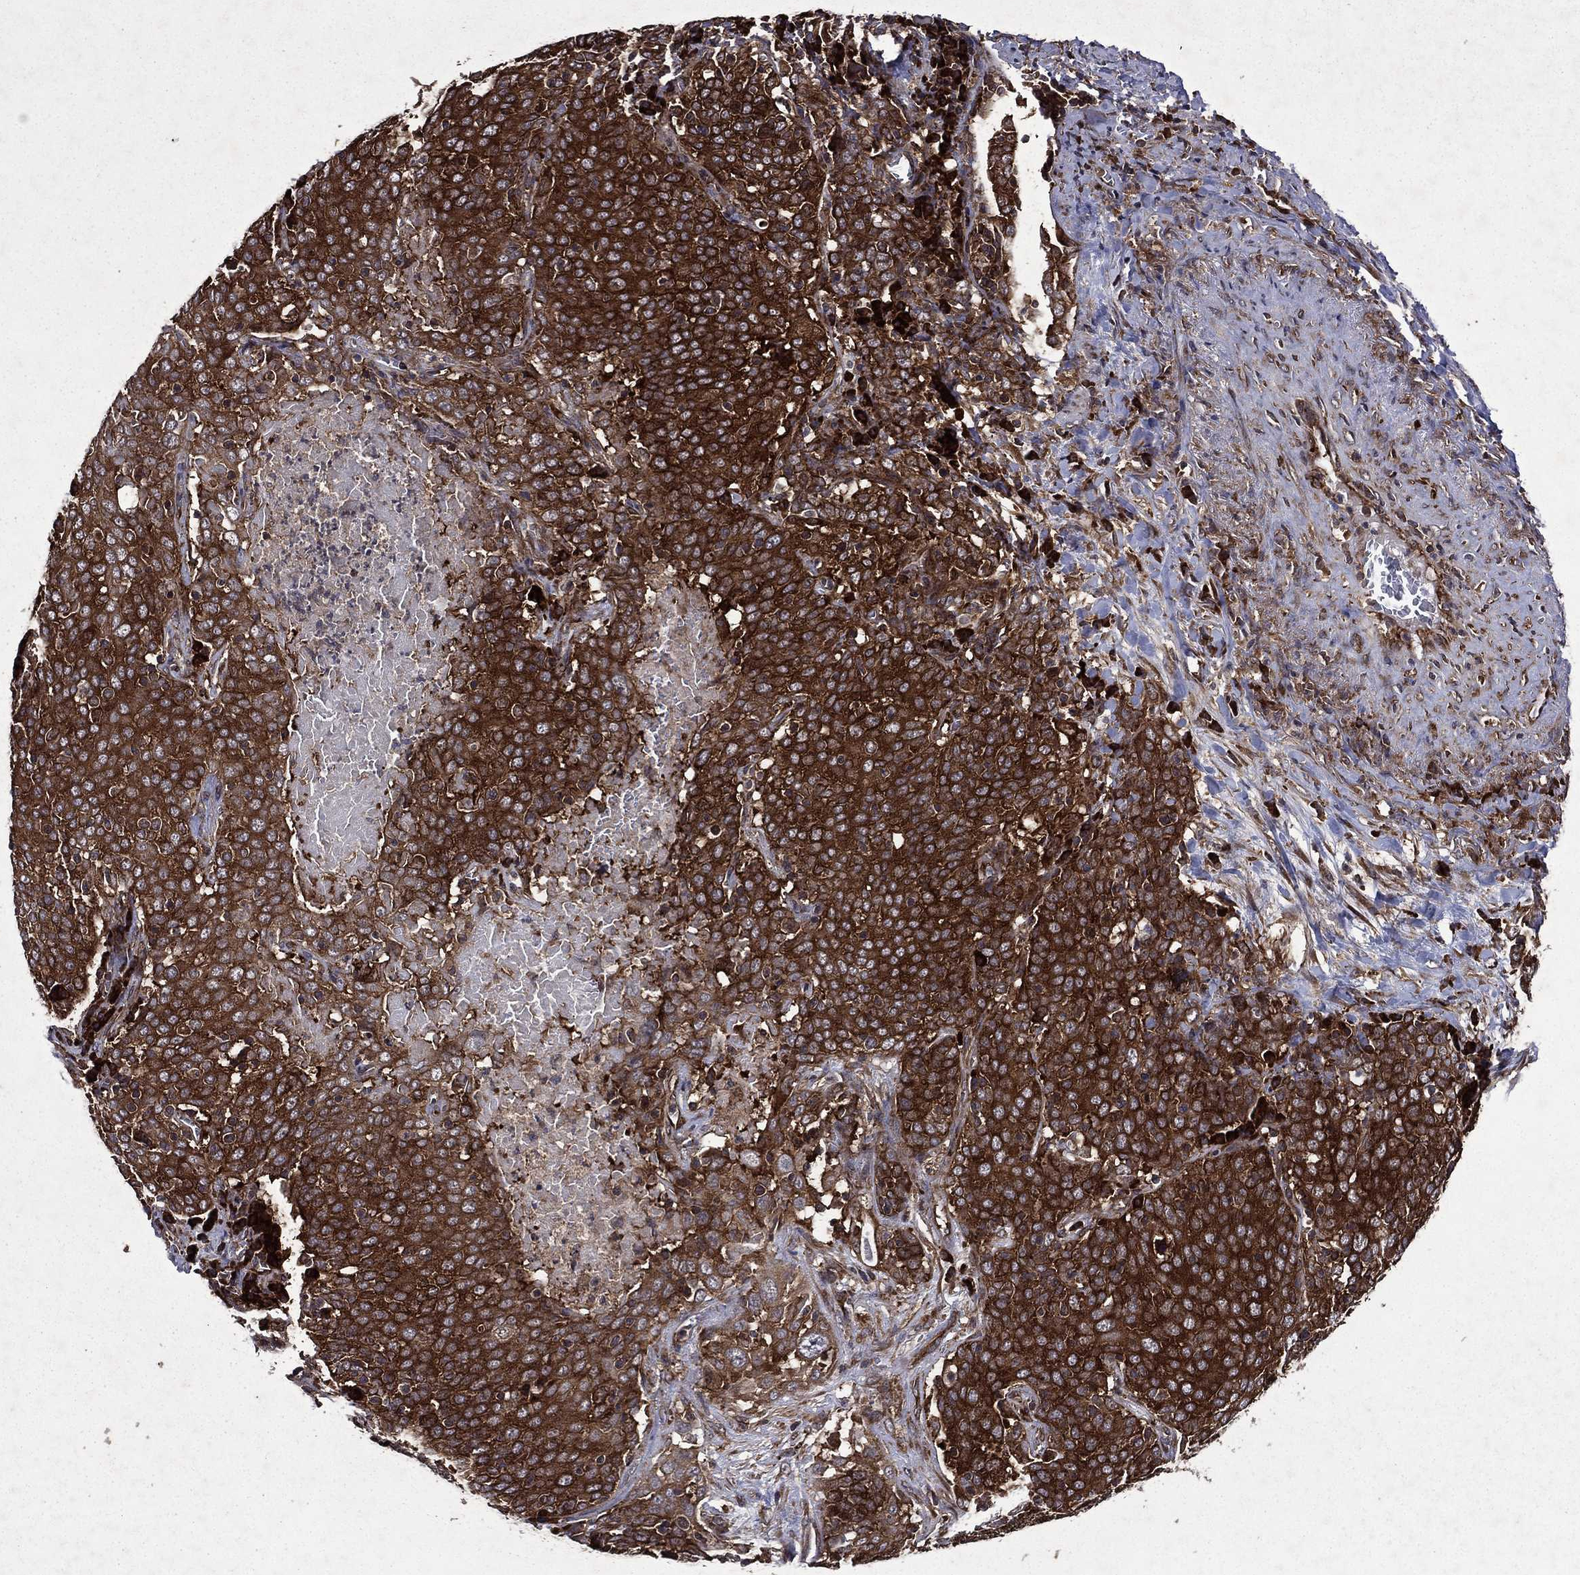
{"staining": {"intensity": "strong", "quantity": ">75%", "location": "cytoplasmic/membranous"}, "tissue": "lung cancer", "cell_type": "Tumor cells", "image_type": "cancer", "snomed": [{"axis": "morphology", "description": "Squamous cell carcinoma, NOS"}, {"axis": "topography", "description": "Lung"}], "caption": "Tumor cells demonstrate high levels of strong cytoplasmic/membranous expression in approximately >75% of cells in lung cancer (squamous cell carcinoma).", "gene": "EIF2B4", "patient": {"sex": "male", "age": 82}}